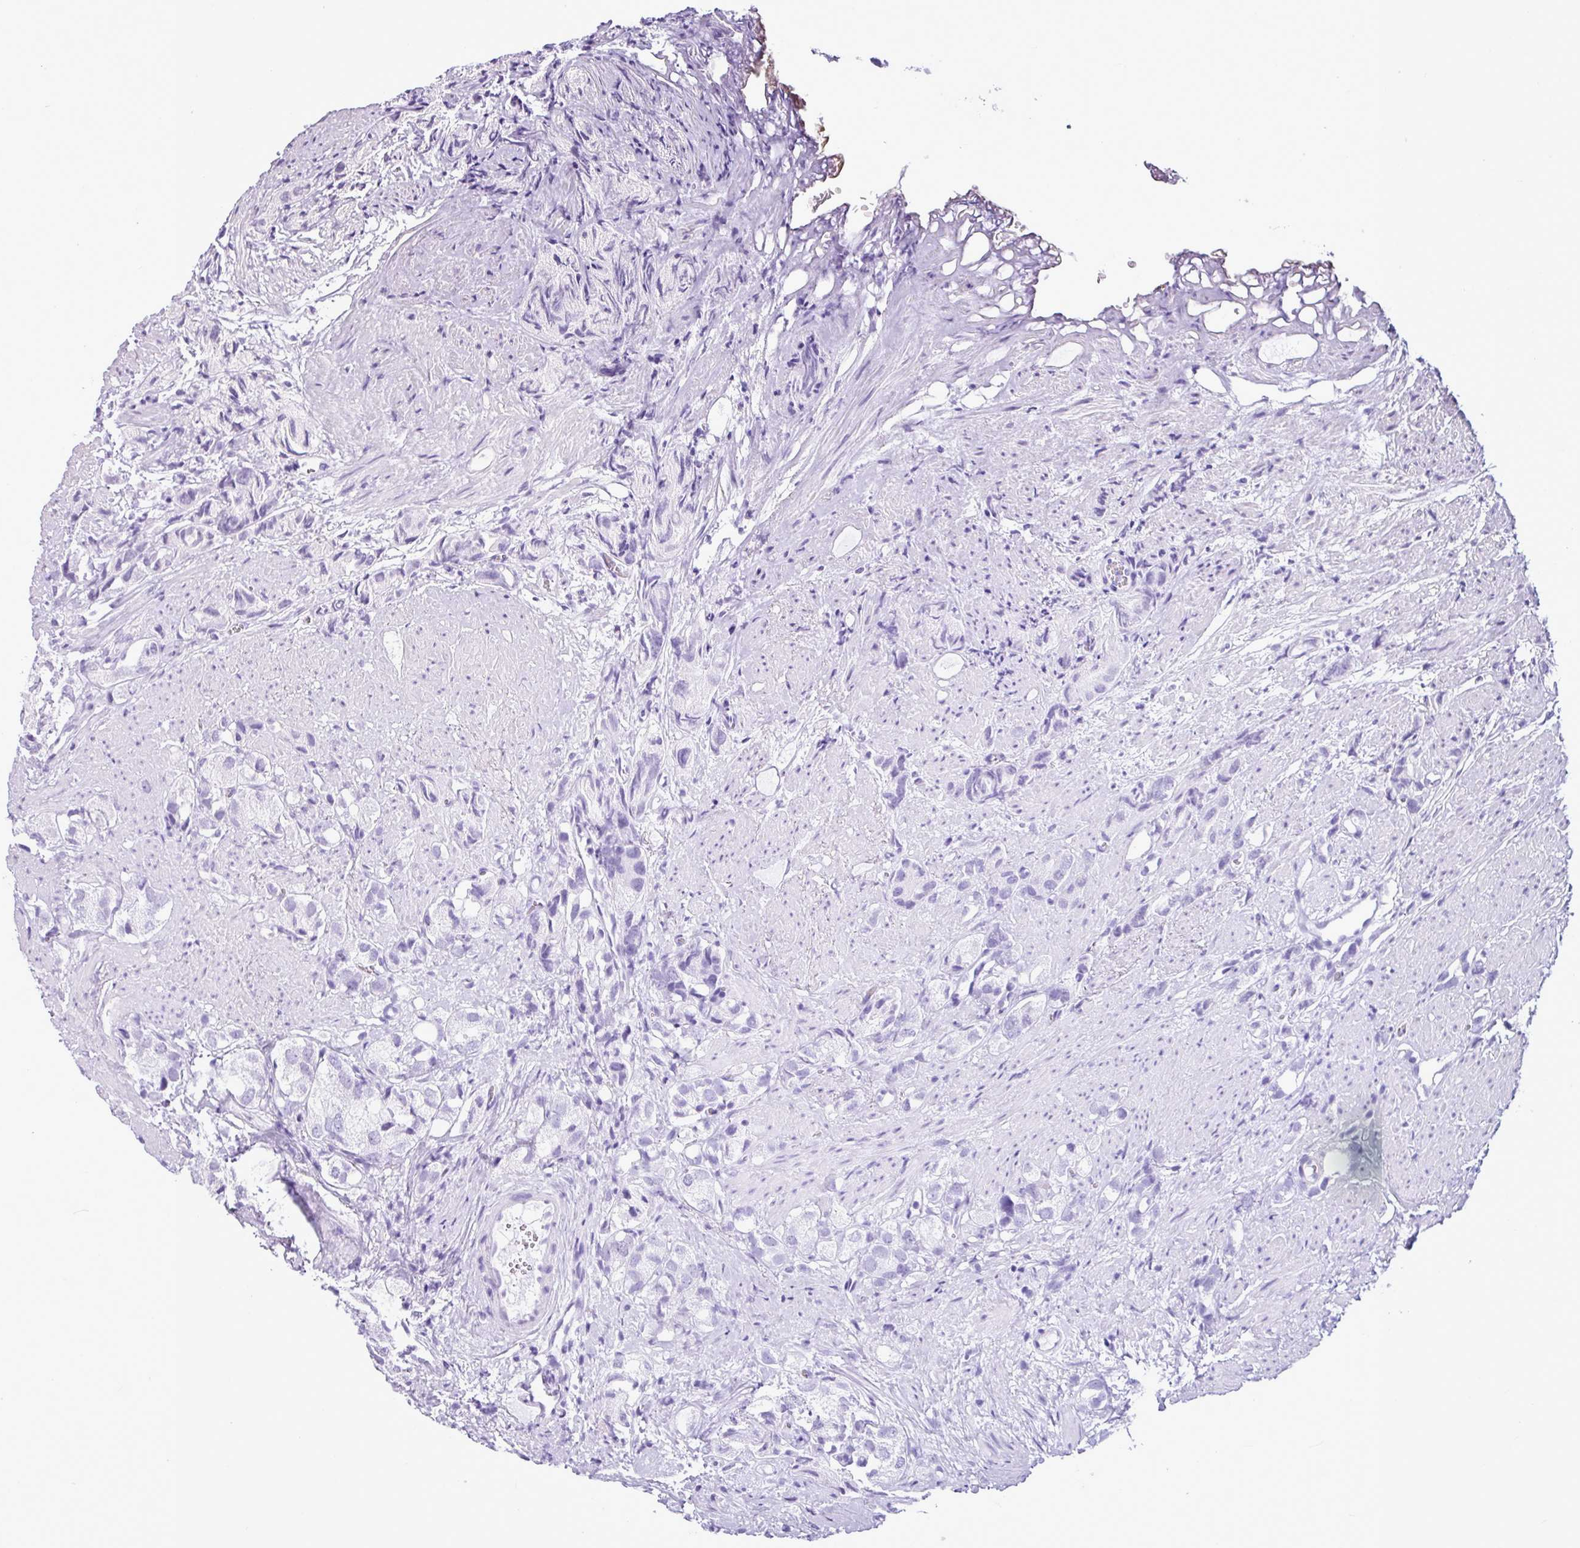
{"staining": {"intensity": "negative", "quantity": "none", "location": "none"}, "tissue": "prostate cancer", "cell_type": "Tumor cells", "image_type": "cancer", "snomed": [{"axis": "morphology", "description": "Adenocarcinoma, High grade"}, {"axis": "topography", "description": "Prostate"}], "caption": "Prostate cancer (high-grade adenocarcinoma) was stained to show a protein in brown. There is no significant positivity in tumor cells.", "gene": "UTP18", "patient": {"sex": "male", "age": 82}}